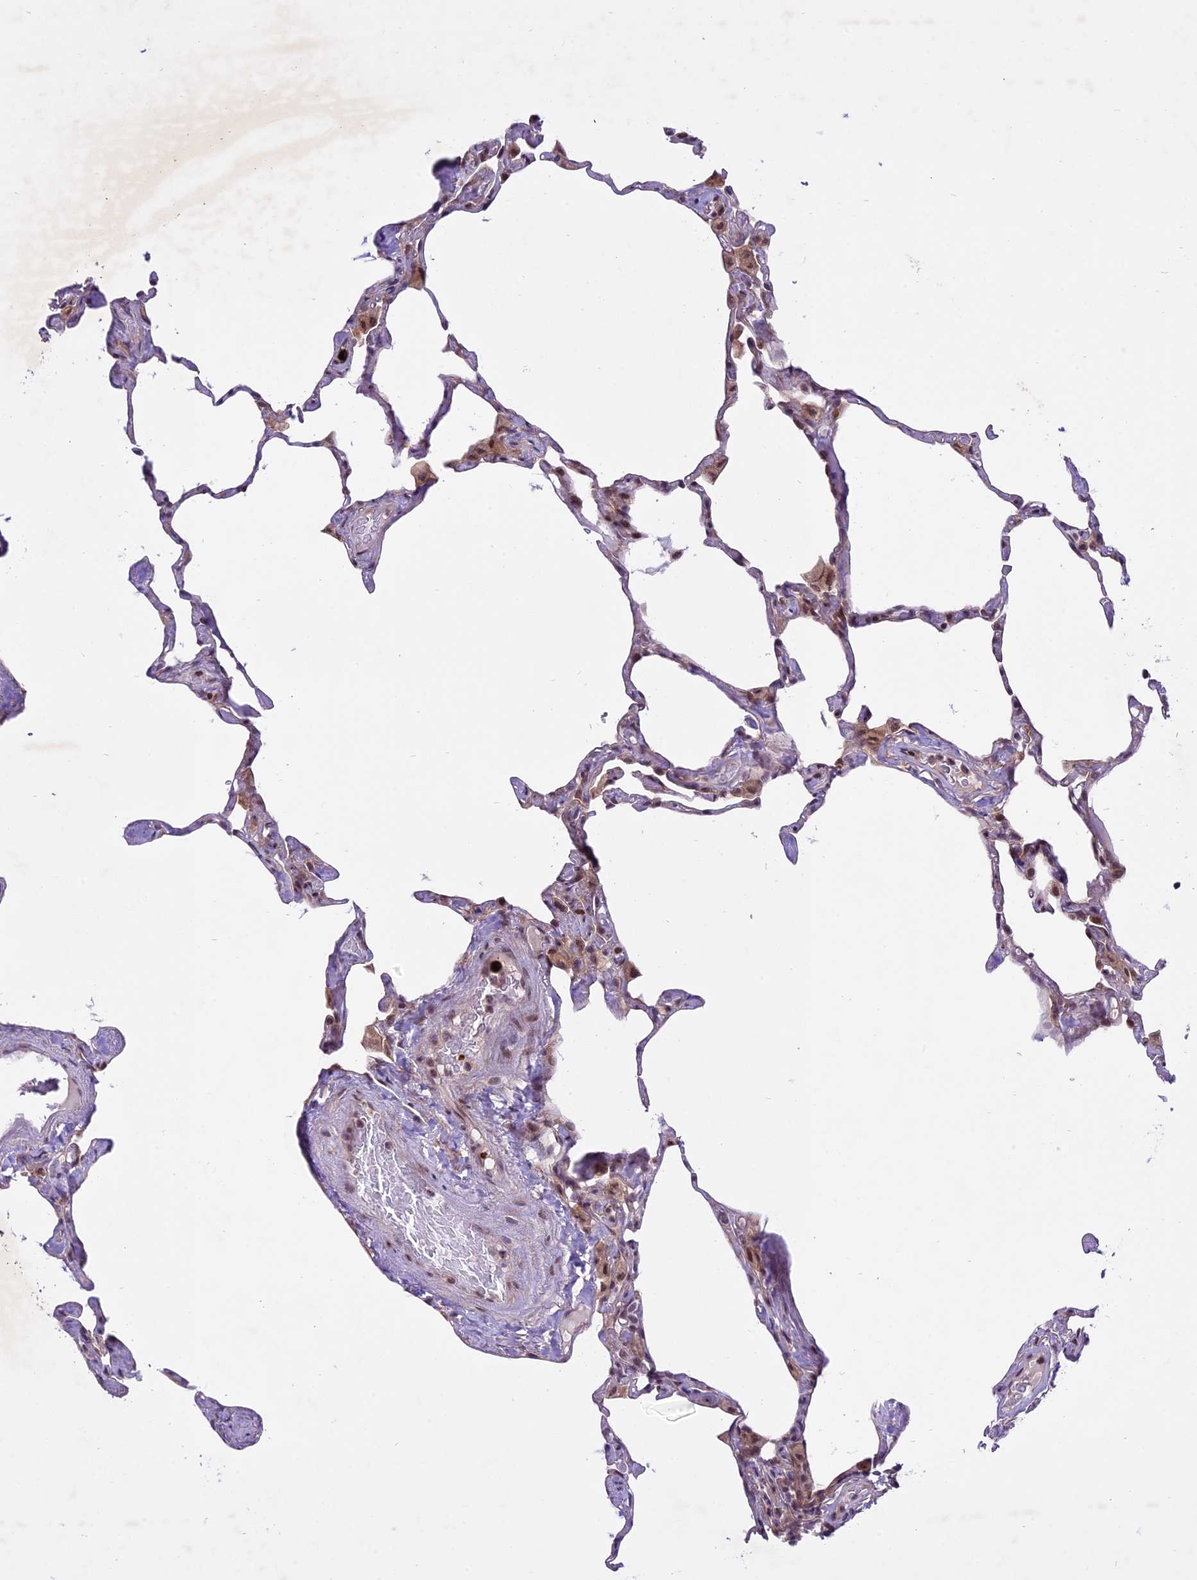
{"staining": {"intensity": "negative", "quantity": "none", "location": "none"}, "tissue": "lung", "cell_type": "Alveolar cells", "image_type": "normal", "snomed": [{"axis": "morphology", "description": "Normal tissue, NOS"}, {"axis": "topography", "description": "Lung"}], "caption": "Lung was stained to show a protein in brown. There is no significant expression in alveolar cells. (IHC, brightfield microscopy, high magnification).", "gene": "SPRED1", "patient": {"sex": "male", "age": 65}}